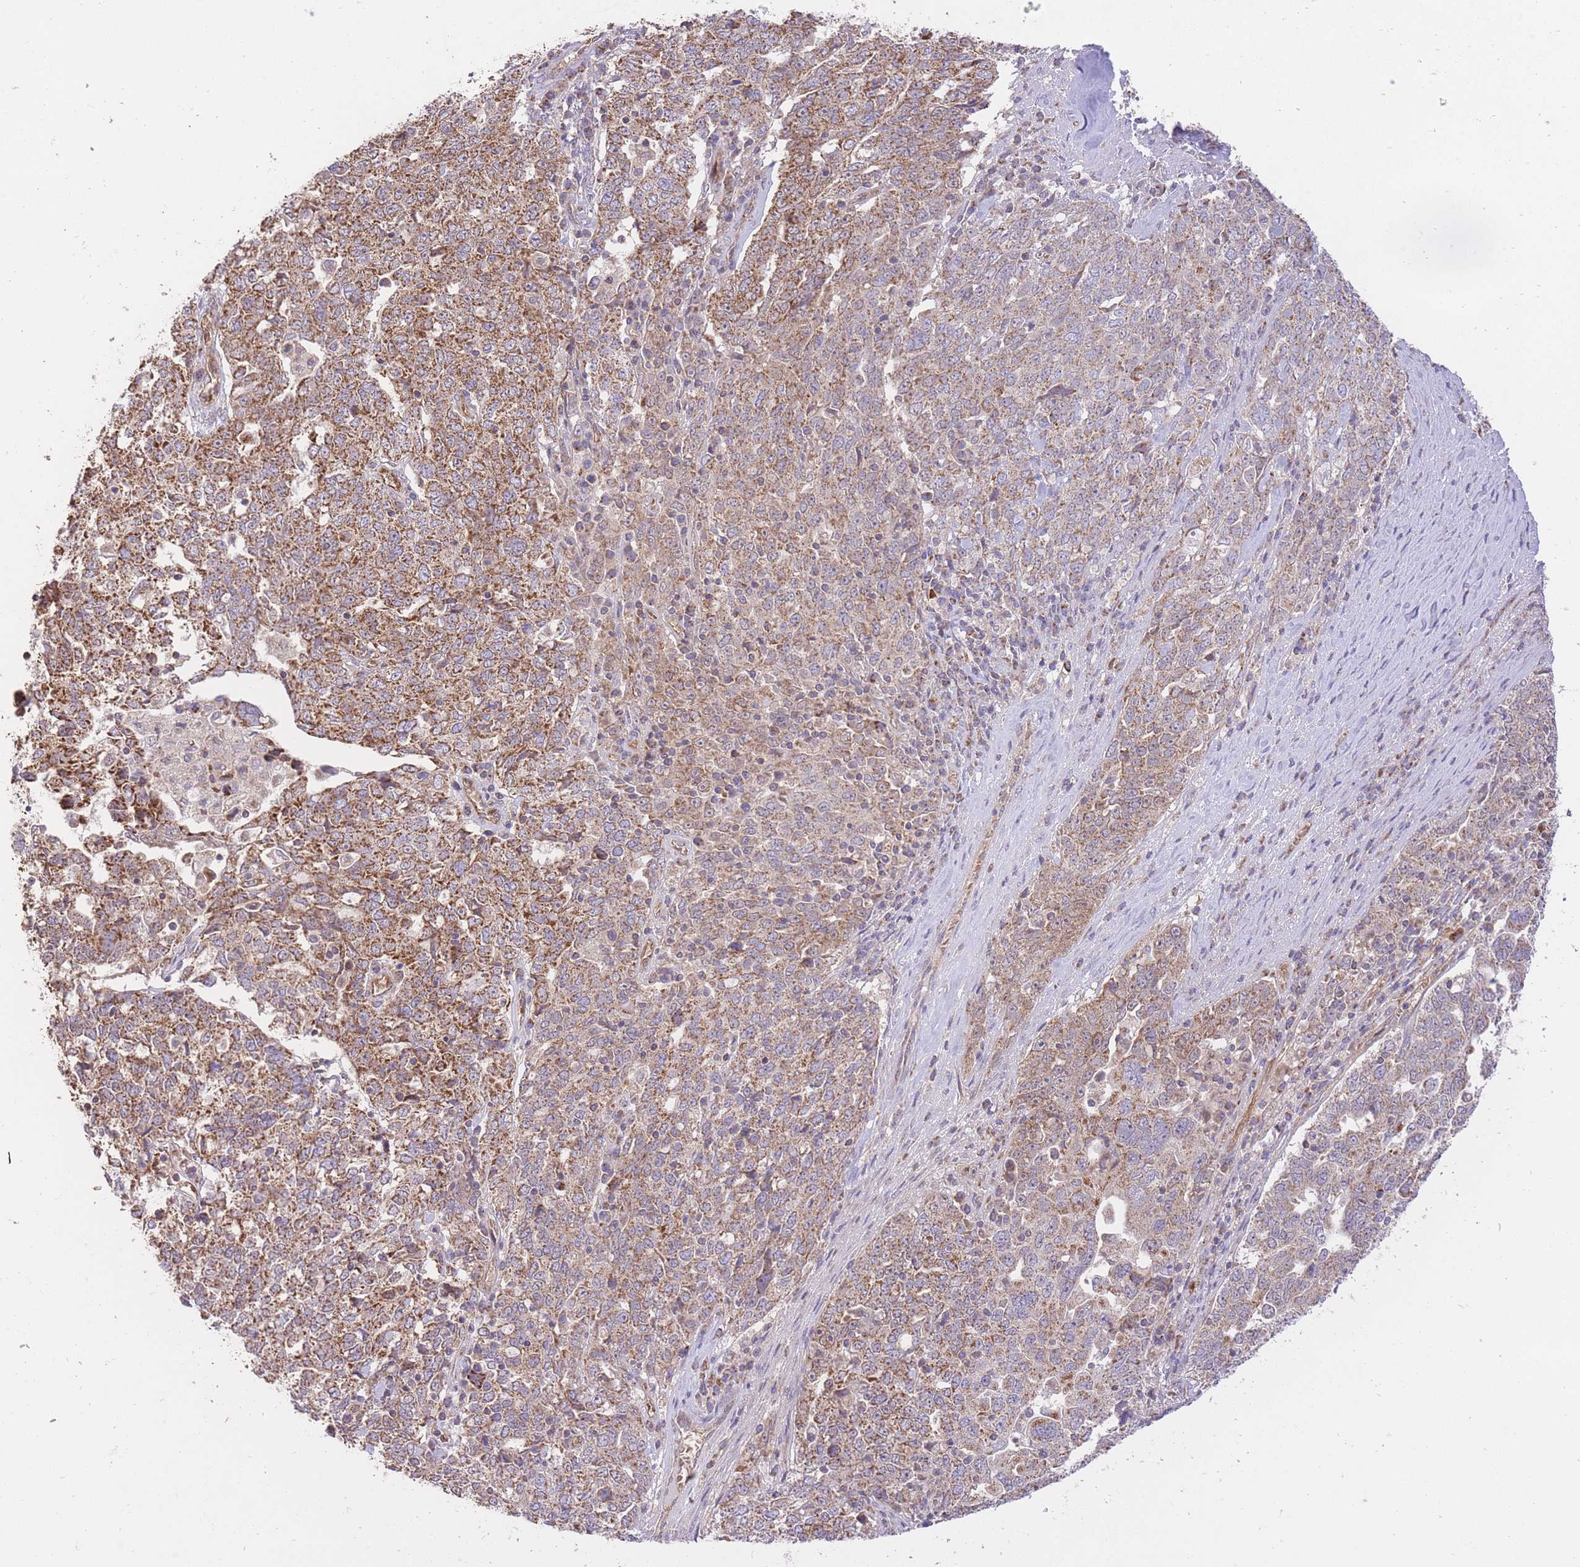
{"staining": {"intensity": "moderate", "quantity": ">75%", "location": "cytoplasmic/membranous"}, "tissue": "ovarian cancer", "cell_type": "Tumor cells", "image_type": "cancer", "snomed": [{"axis": "morphology", "description": "Carcinoma, endometroid"}, {"axis": "topography", "description": "Ovary"}], "caption": "Ovarian cancer stained with immunohistochemistry (IHC) exhibits moderate cytoplasmic/membranous positivity in about >75% of tumor cells. (brown staining indicates protein expression, while blue staining denotes nuclei).", "gene": "PREP", "patient": {"sex": "female", "age": 62}}